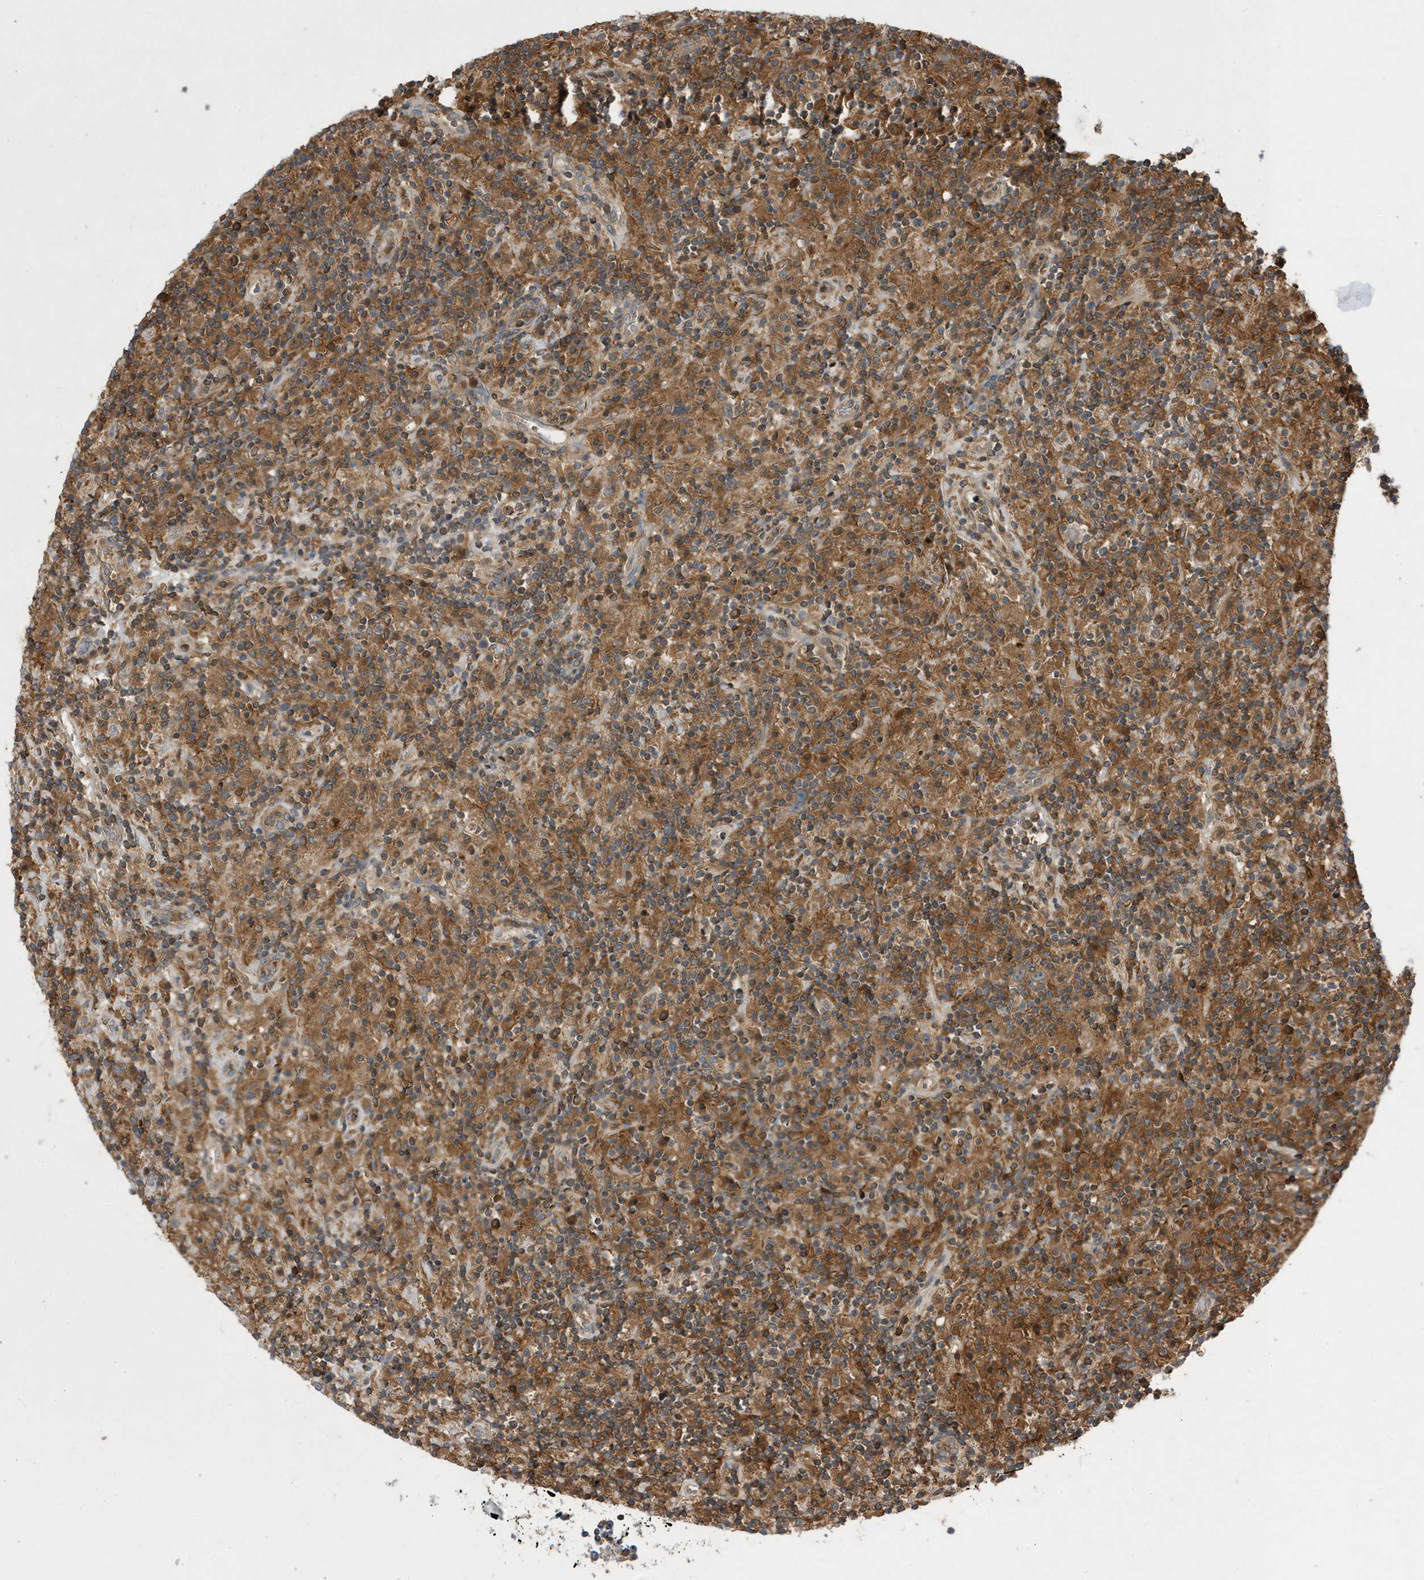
{"staining": {"intensity": "weak", "quantity": ">75%", "location": "cytoplasmic/membranous"}, "tissue": "lymphoma", "cell_type": "Tumor cells", "image_type": "cancer", "snomed": [{"axis": "morphology", "description": "Hodgkin's disease, NOS"}, {"axis": "topography", "description": "Lymph node"}], "caption": "Human lymphoma stained for a protein (brown) shows weak cytoplasmic/membranous positive positivity in approximately >75% of tumor cells.", "gene": "LAPTM4A", "patient": {"sex": "male", "age": 70}}